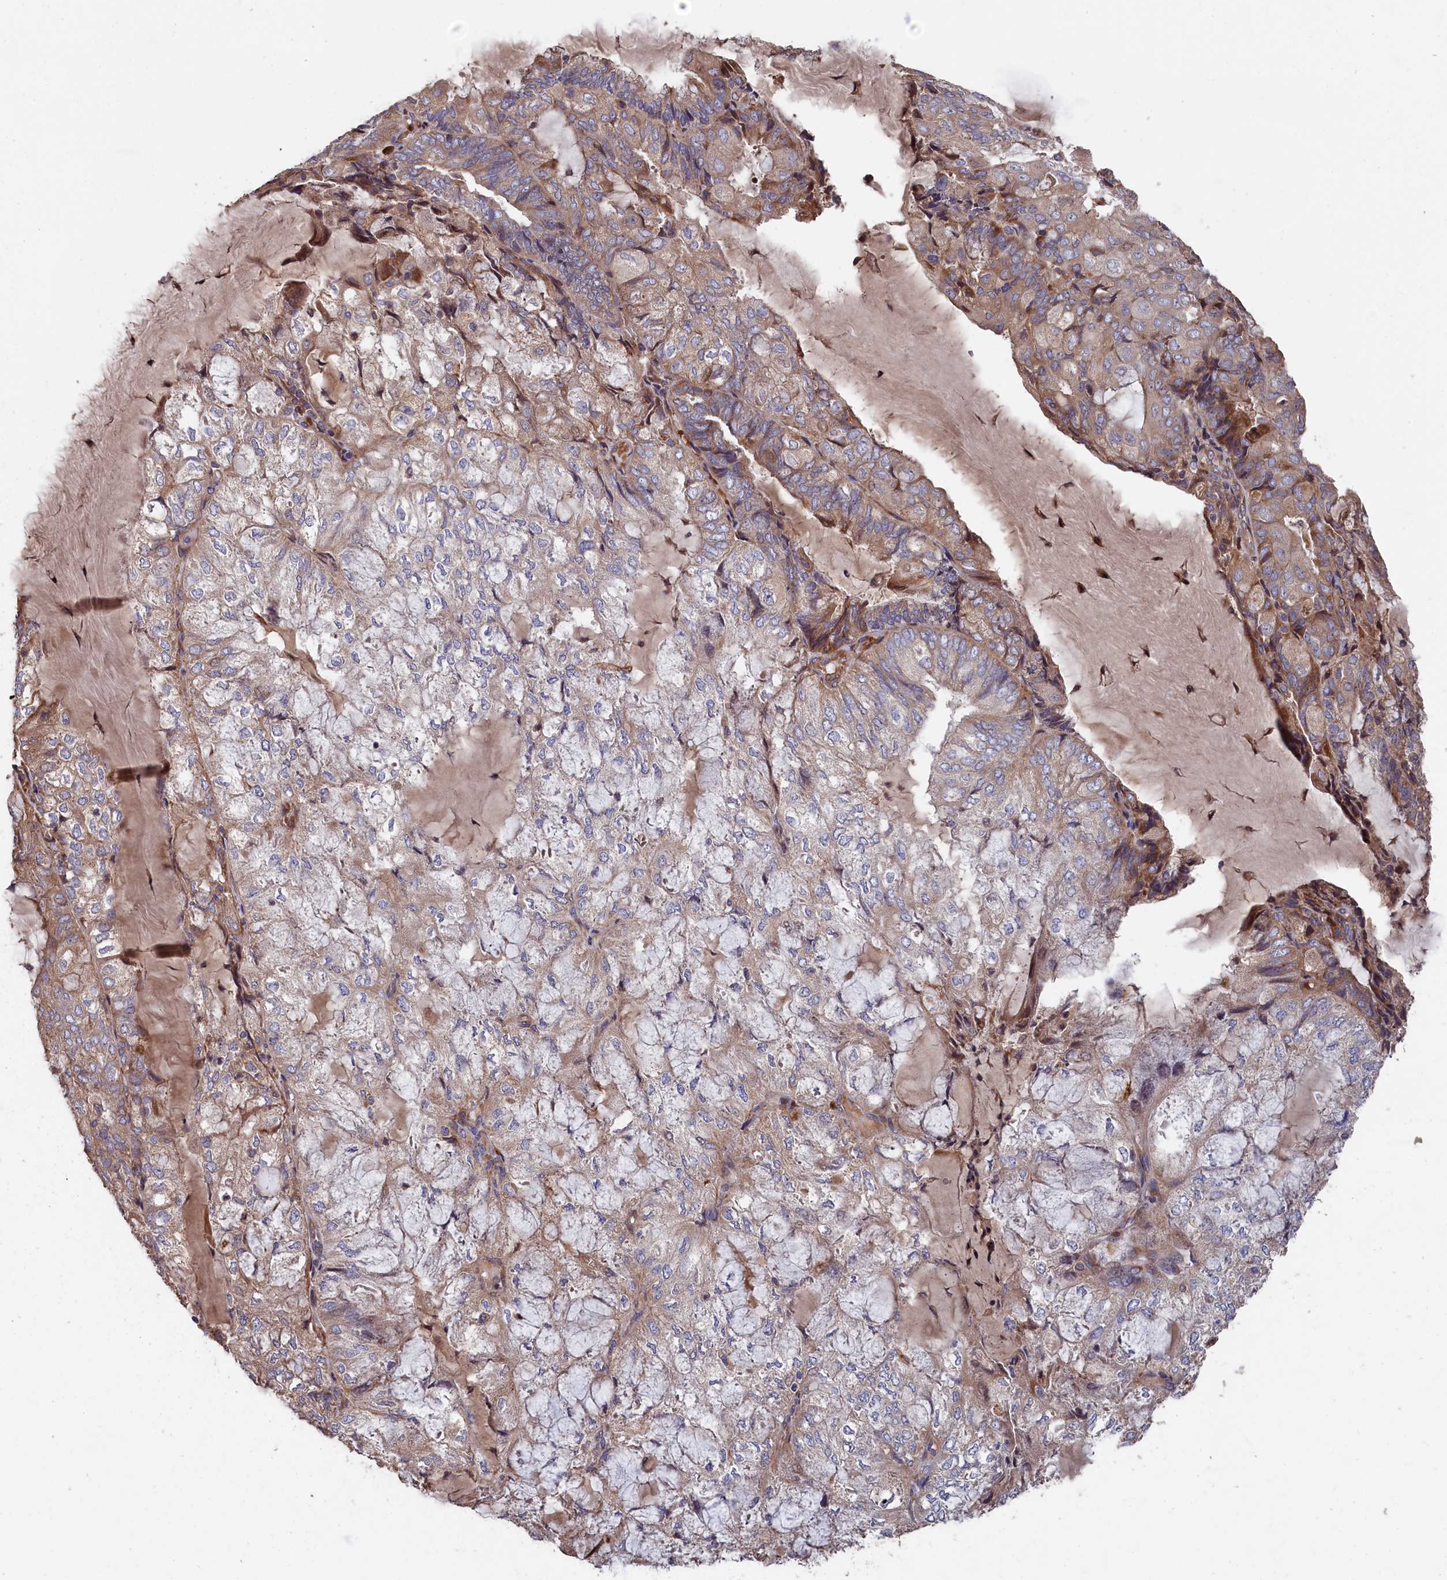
{"staining": {"intensity": "weak", "quantity": ">75%", "location": "cytoplasmic/membranous"}, "tissue": "endometrial cancer", "cell_type": "Tumor cells", "image_type": "cancer", "snomed": [{"axis": "morphology", "description": "Adenocarcinoma, NOS"}, {"axis": "topography", "description": "Endometrium"}], "caption": "Adenocarcinoma (endometrial) stained for a protein (brown) displays weak cytoplasmic/membranous positive positivity in approximately >75% of tumor cells.", "gene": "GREB1L", "patient": {"sex": "female", "age": 81}}